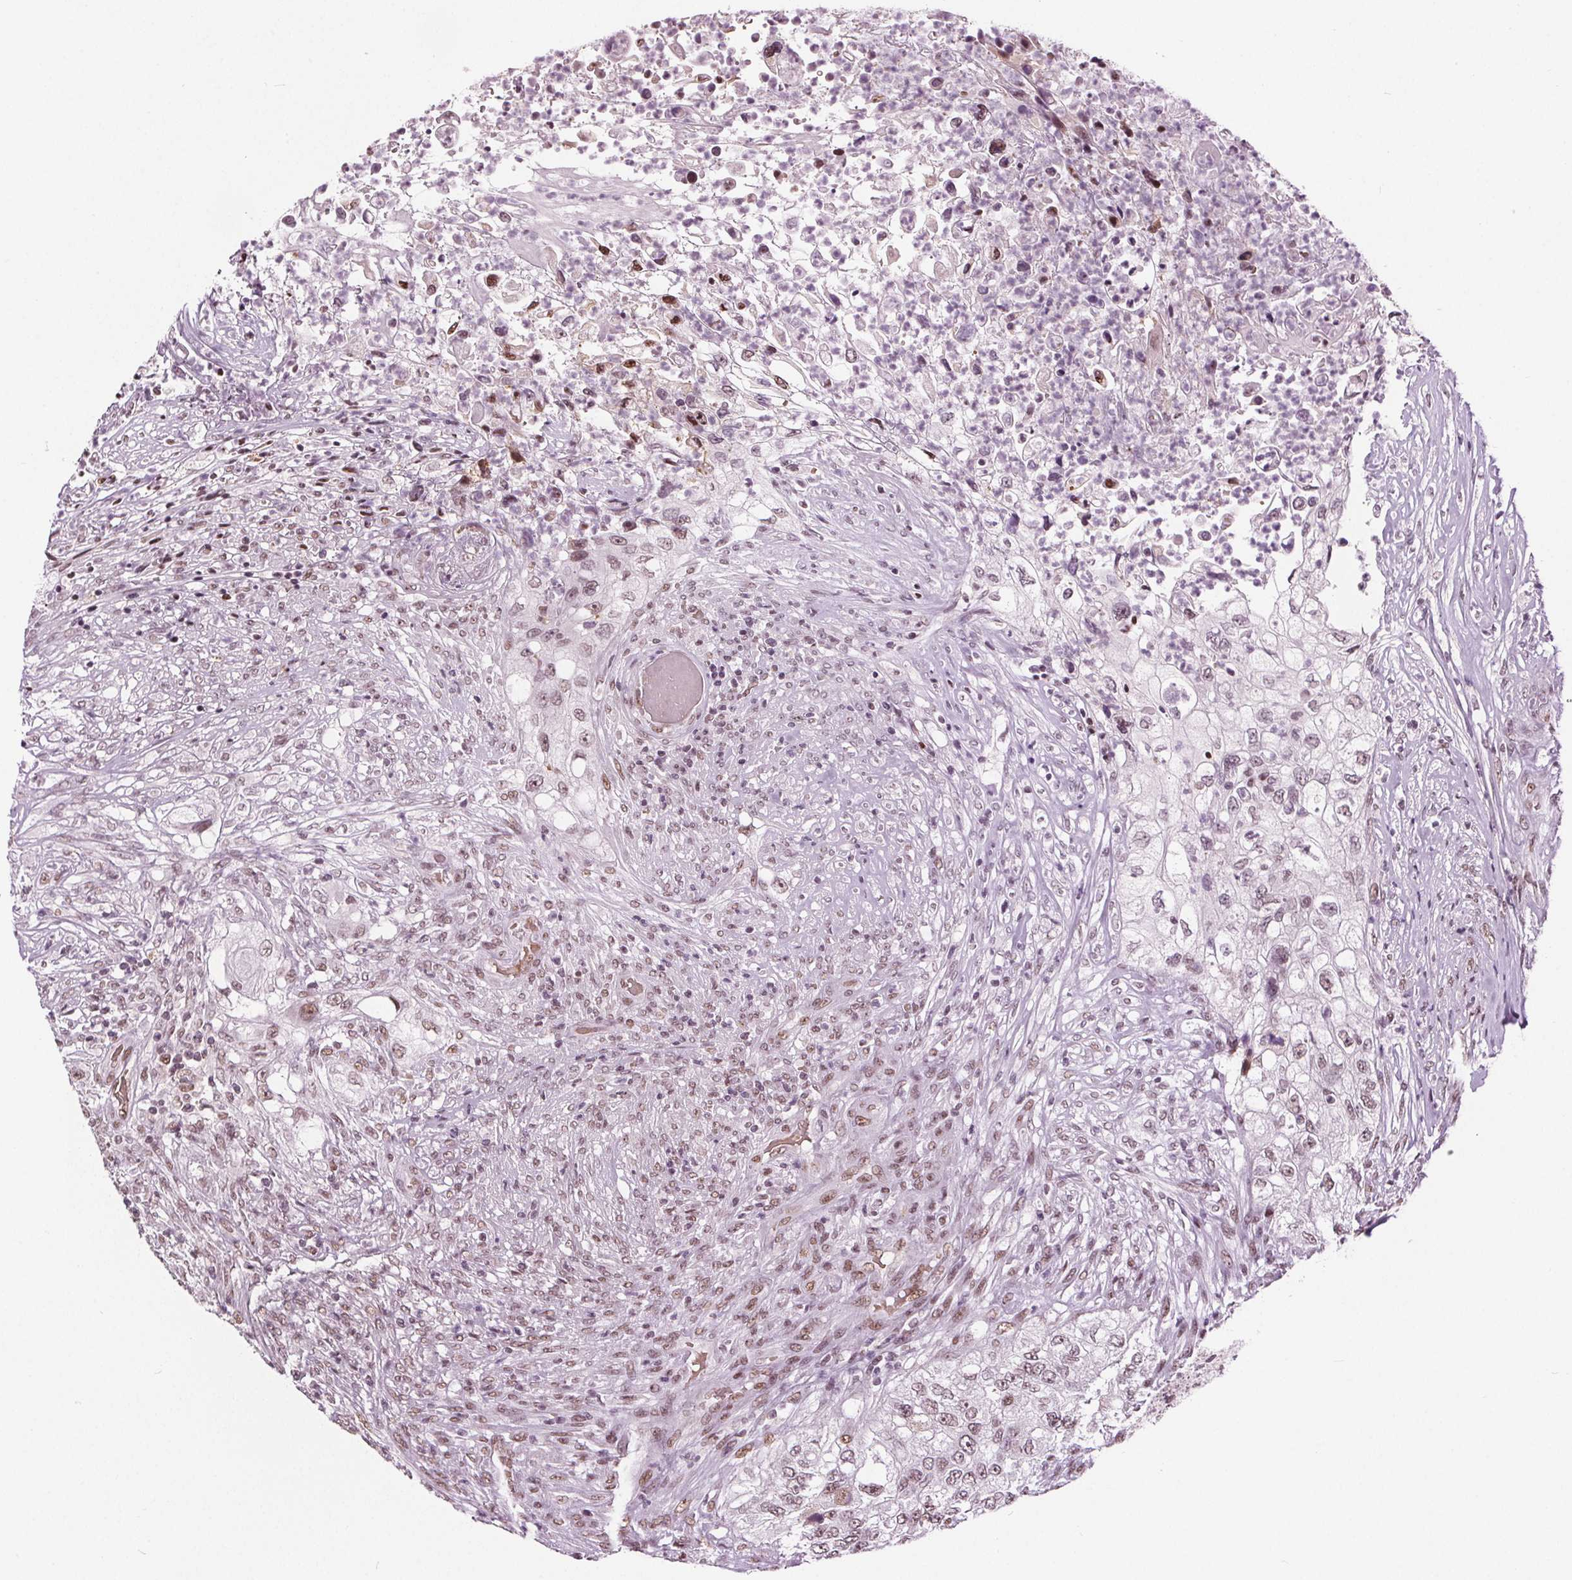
{"staining": {"intensity": "moderate", "quantity": ">75%", "location": "nuclear"}, "tissue": "urothelial cancer", "cell_type": "Tumor cells", "image_type": "cancer", "snomed": [{"axis": "morphology", "description": "Urothelial carcinoma, High grade"}, {"axis": "topography", "description": "Urinary bladder"}], "caption": "Protein expression analysis of human high-grade urothelial carcinoma reveals moderate nuclear staining in approximately >75% of tumor cells.", "gene": "IWS1", "patient": {"sex": "female", "age": 60}}